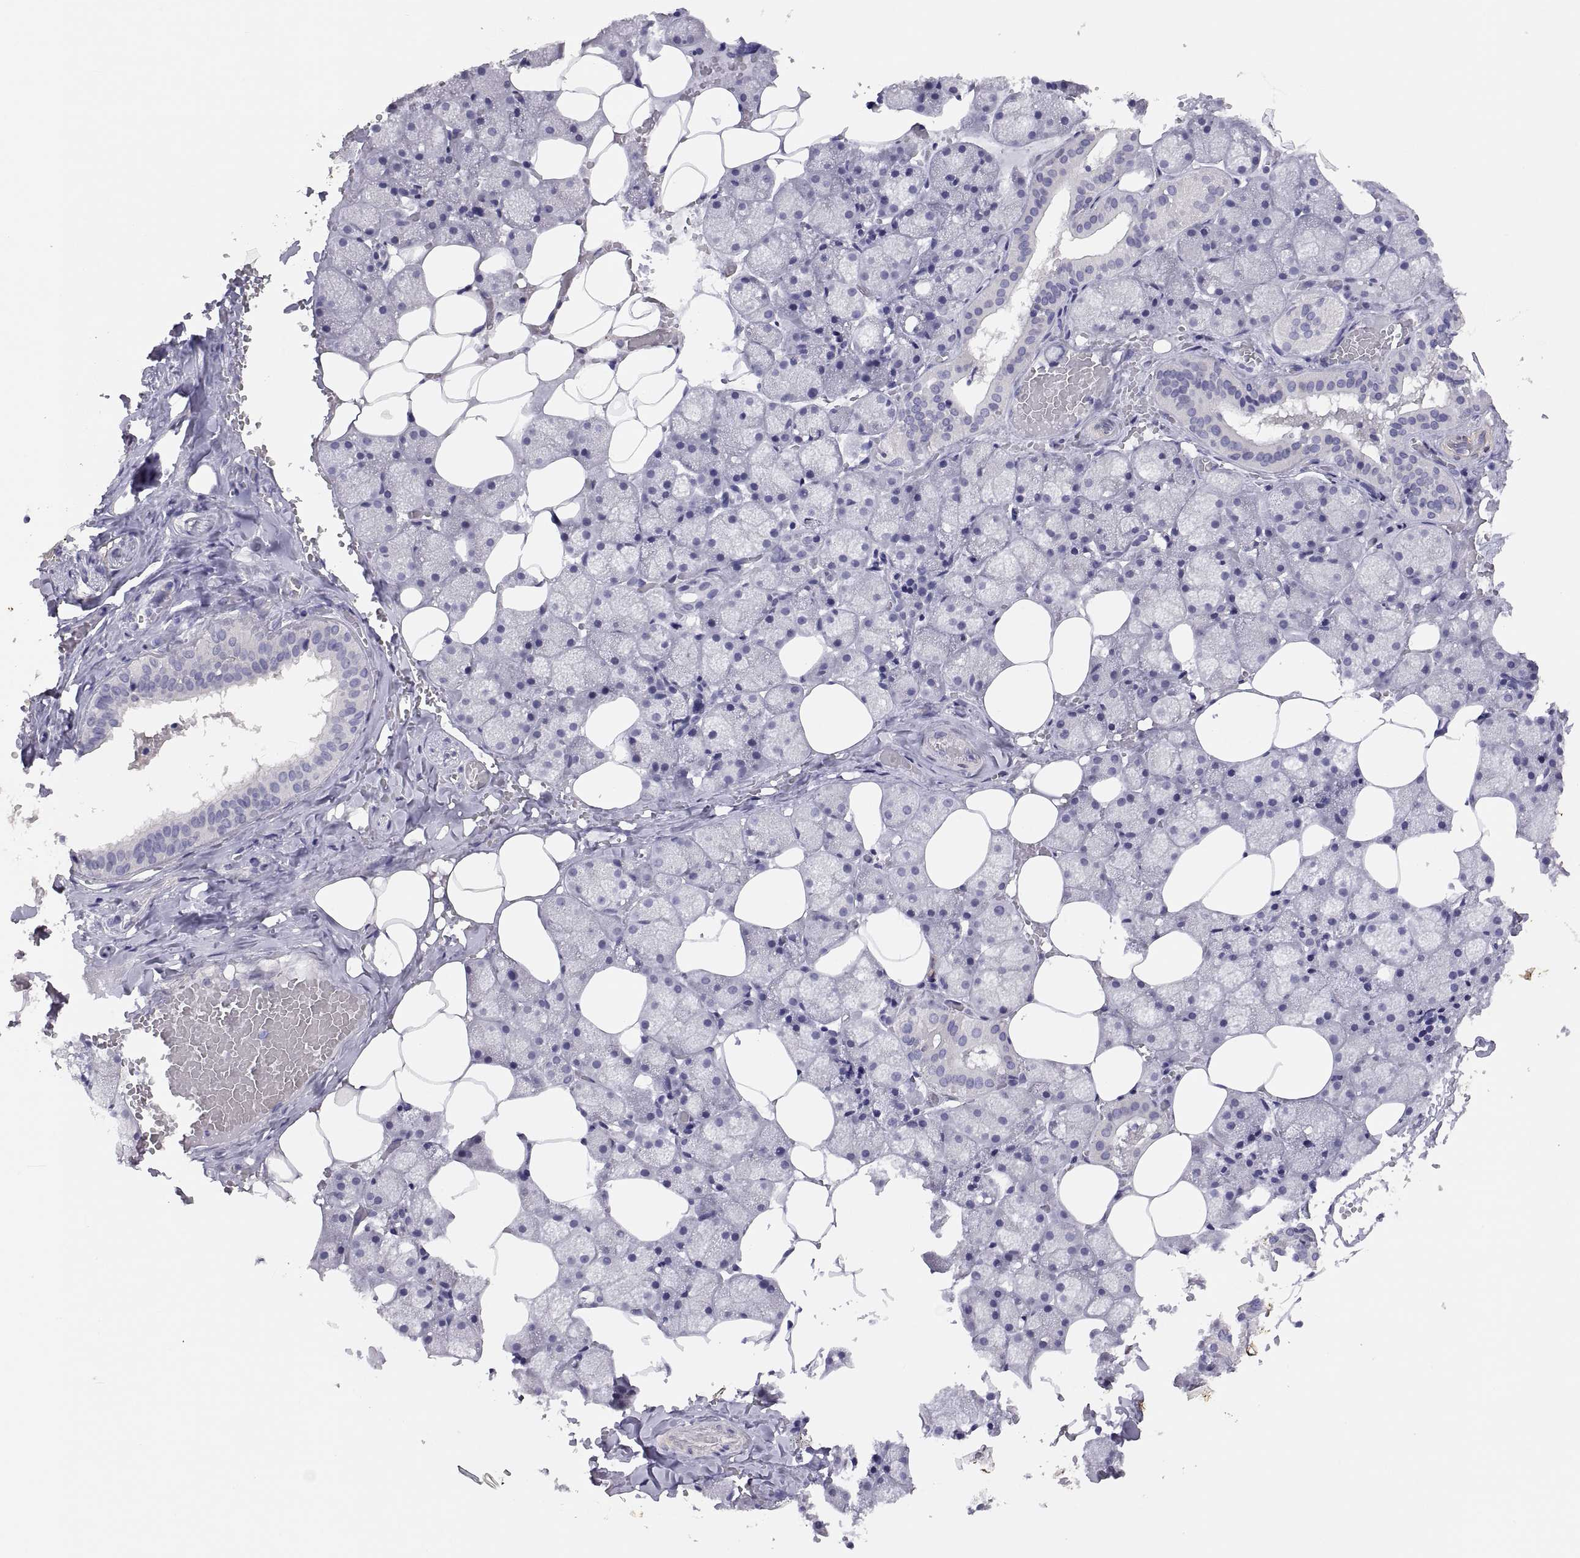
{"staining": {"intensity": "negative", "quantity": "none", "location": "none"}, "tissue": "salivary gland", "cell_type": "Glandular cells", "image_type": "normal", "snomed": [{"axis": "morphology", "description": "Normal tissue, NOS"}, {"axis": "topography", "description": "Salivary gland"}], "caption": "An image of human salivary gland is negative for staining in glandular cells. (Immunohistochemistry, brightfield microscopy, high magnification).", "gene": "STRC", "patient": {"sex": "male", "age": 38}}